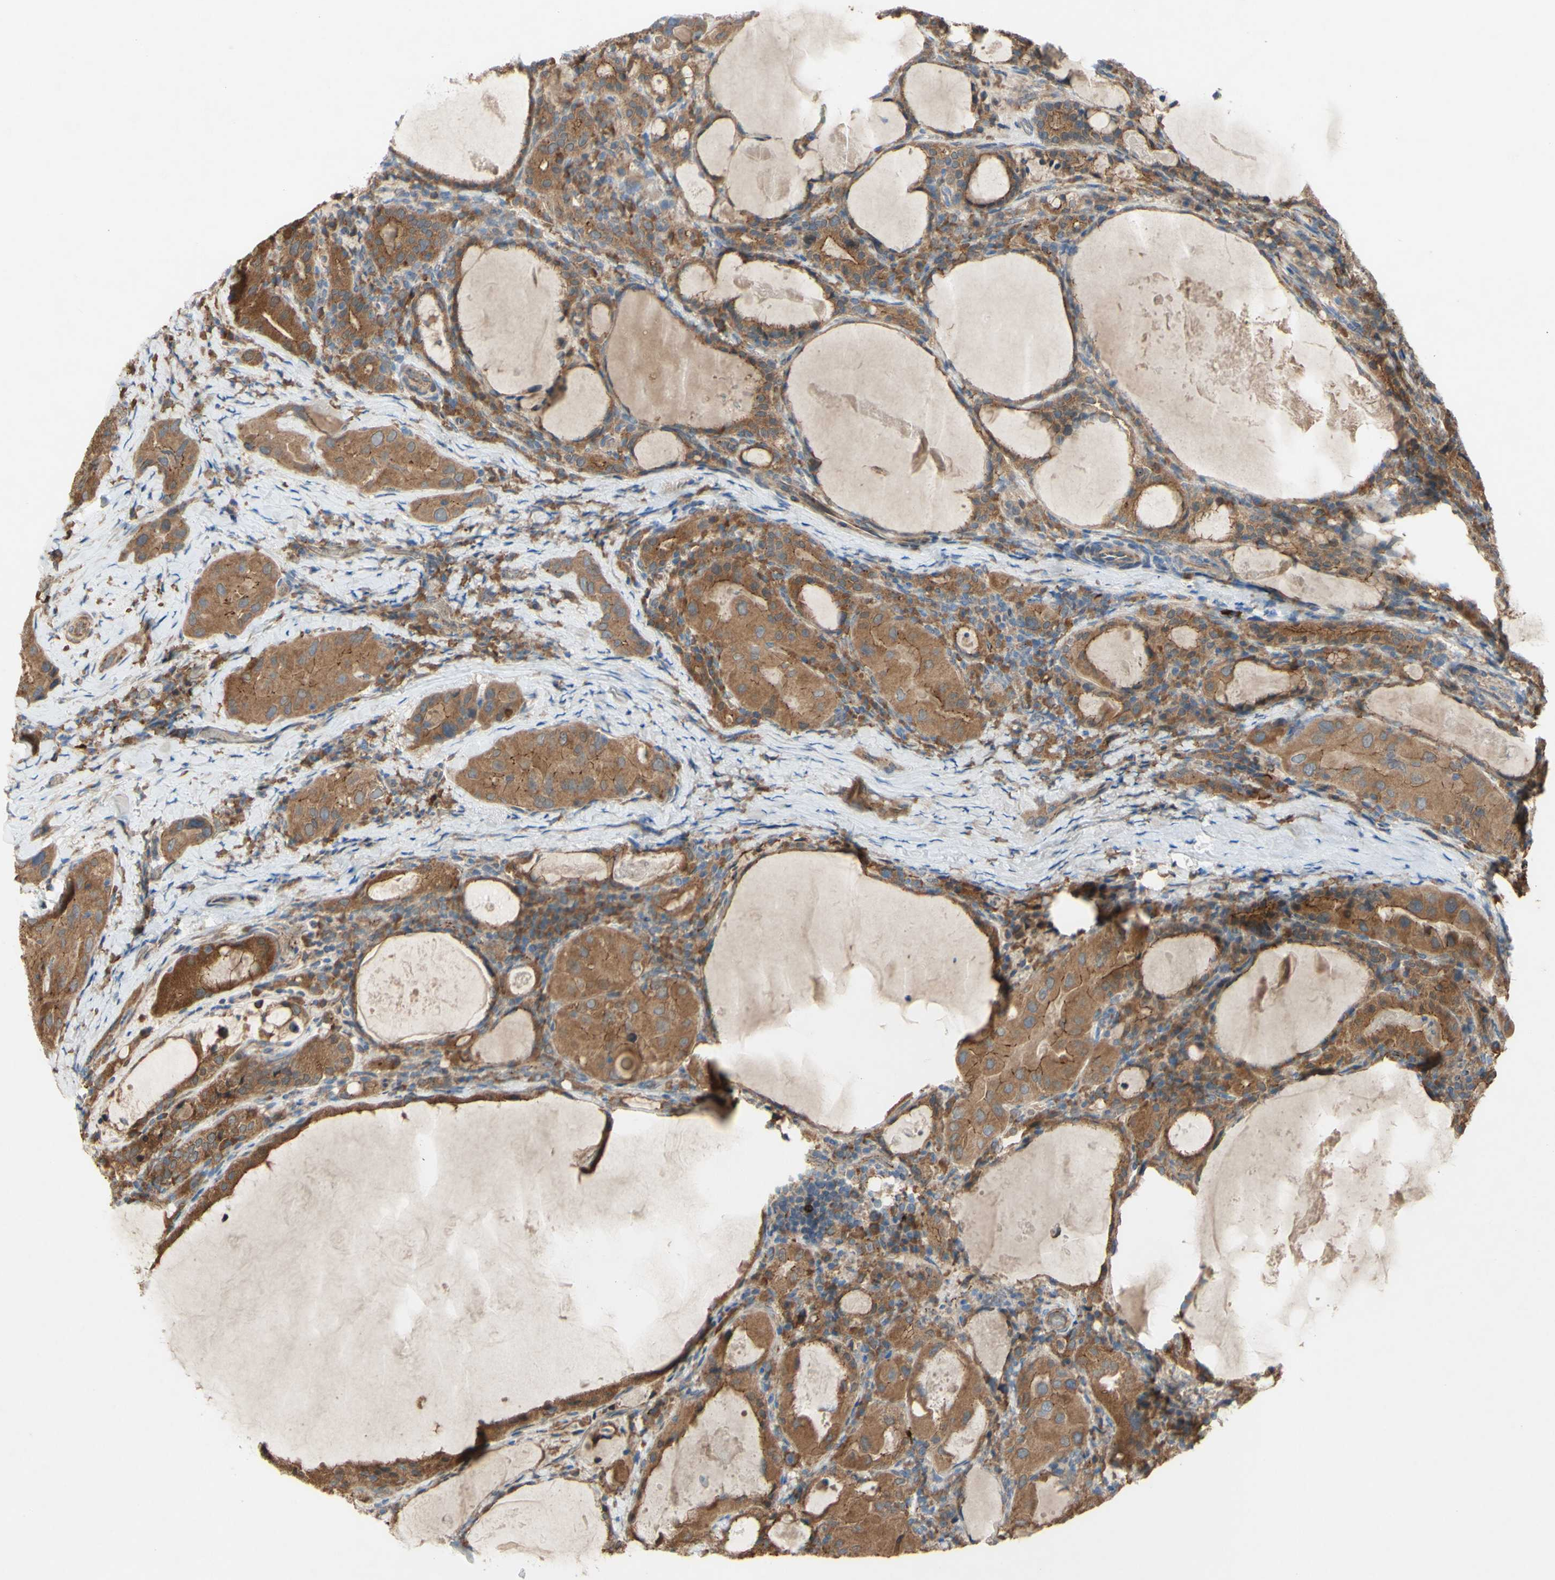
{"staining": {"intensity": "moderate", "quantity": ">75%", "location": "cytoplasmic/membranous"}, "tissue": "thyroid cancer", "cell_type": "Tumor cells", "image_type": "cancer", "snomed": [{"axis": "morphology", "description": "Papillary adenocarcinoma, NOS"}, {"axis": "topography", "description": "Thyroid gland"}], "caption": "Immunohistochemical staining of human papillary adenocarcinoma (thyroid) displays moderate cytoplasmic/membranous protein positivity in approximately >75% of tumor cells.", "gene": "PDGFB", "patient": {"sex": "female", "age": 42}}